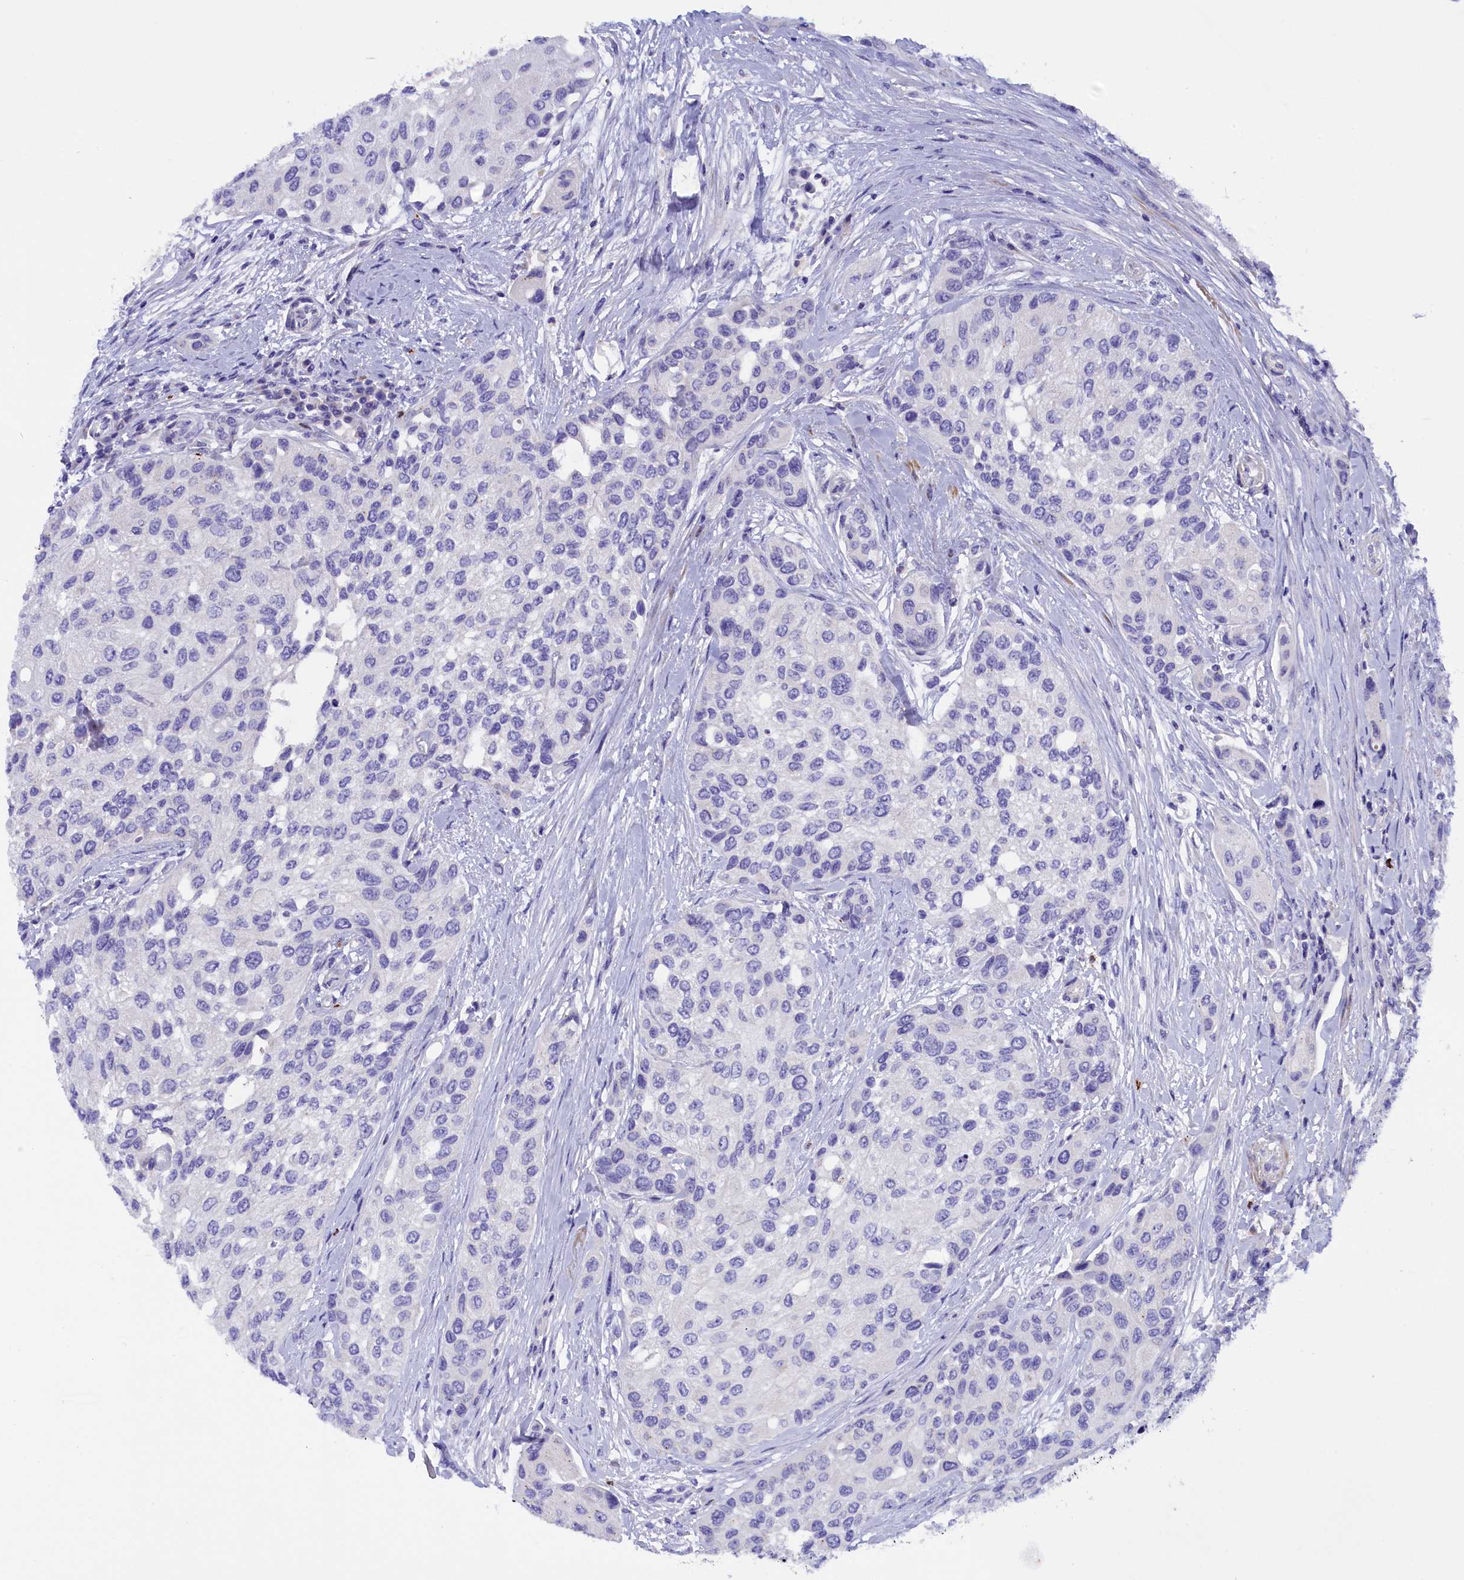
{"staining": {"intensity": "negative", "quantity": "none", "location": "none"}, "tissue": "urothelial cancer", "cell_type": "Tumor cells", "image_type": "cancer", "snomed": [{"axis": "morphology", "description": "Normal tissue, NOS"}, {"axis": "morphology", "description": "Urothelial carcinoma, High grade"}, {"axis": "topography", "description": "Vascular tissue"}, {"axis": "topography", "description": "Urinary bladder"}], "caption": "Tumor cells are negative for protein expression in human urothelial cancer.", "gene": "RTTN", "patient": {"sex": "female", "age": 56}}